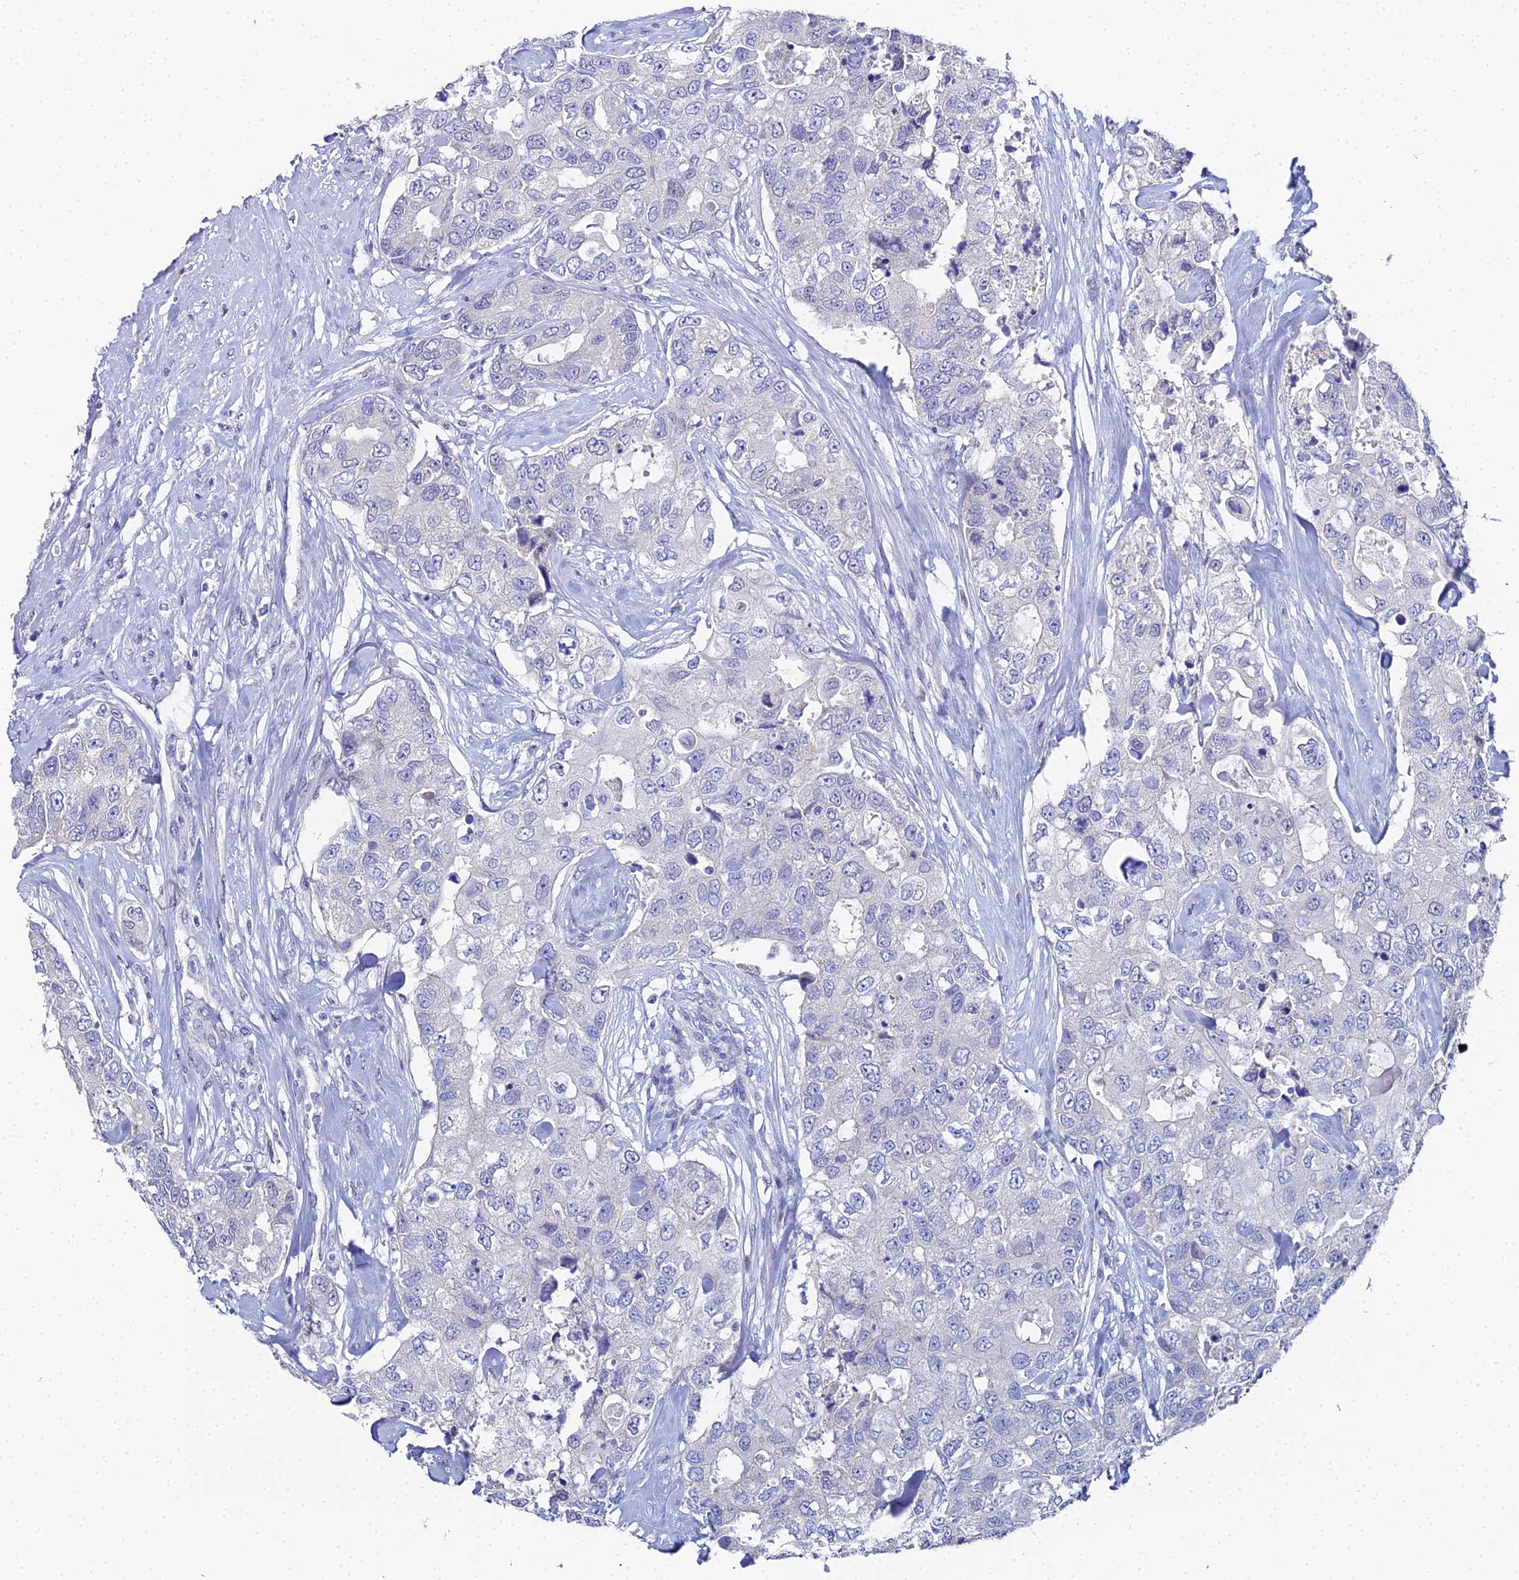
{"staining": {"intensity": "negative", "quantity": "none", "location": "none"}, "tissue": "breast cancer", "cell_type": "Tumor cells", "image_type": "cancer", "snomed": [{"axis": "morphology", "description": "Duct carcinoma"}, {"axis": "topography", "description": "Breast"}], "caption": "Tumor cells show no significant protein positivity in intraductal carcinoma (breast).", "gene": "OCM", "patient": {"sex": "female", "age": 62}}